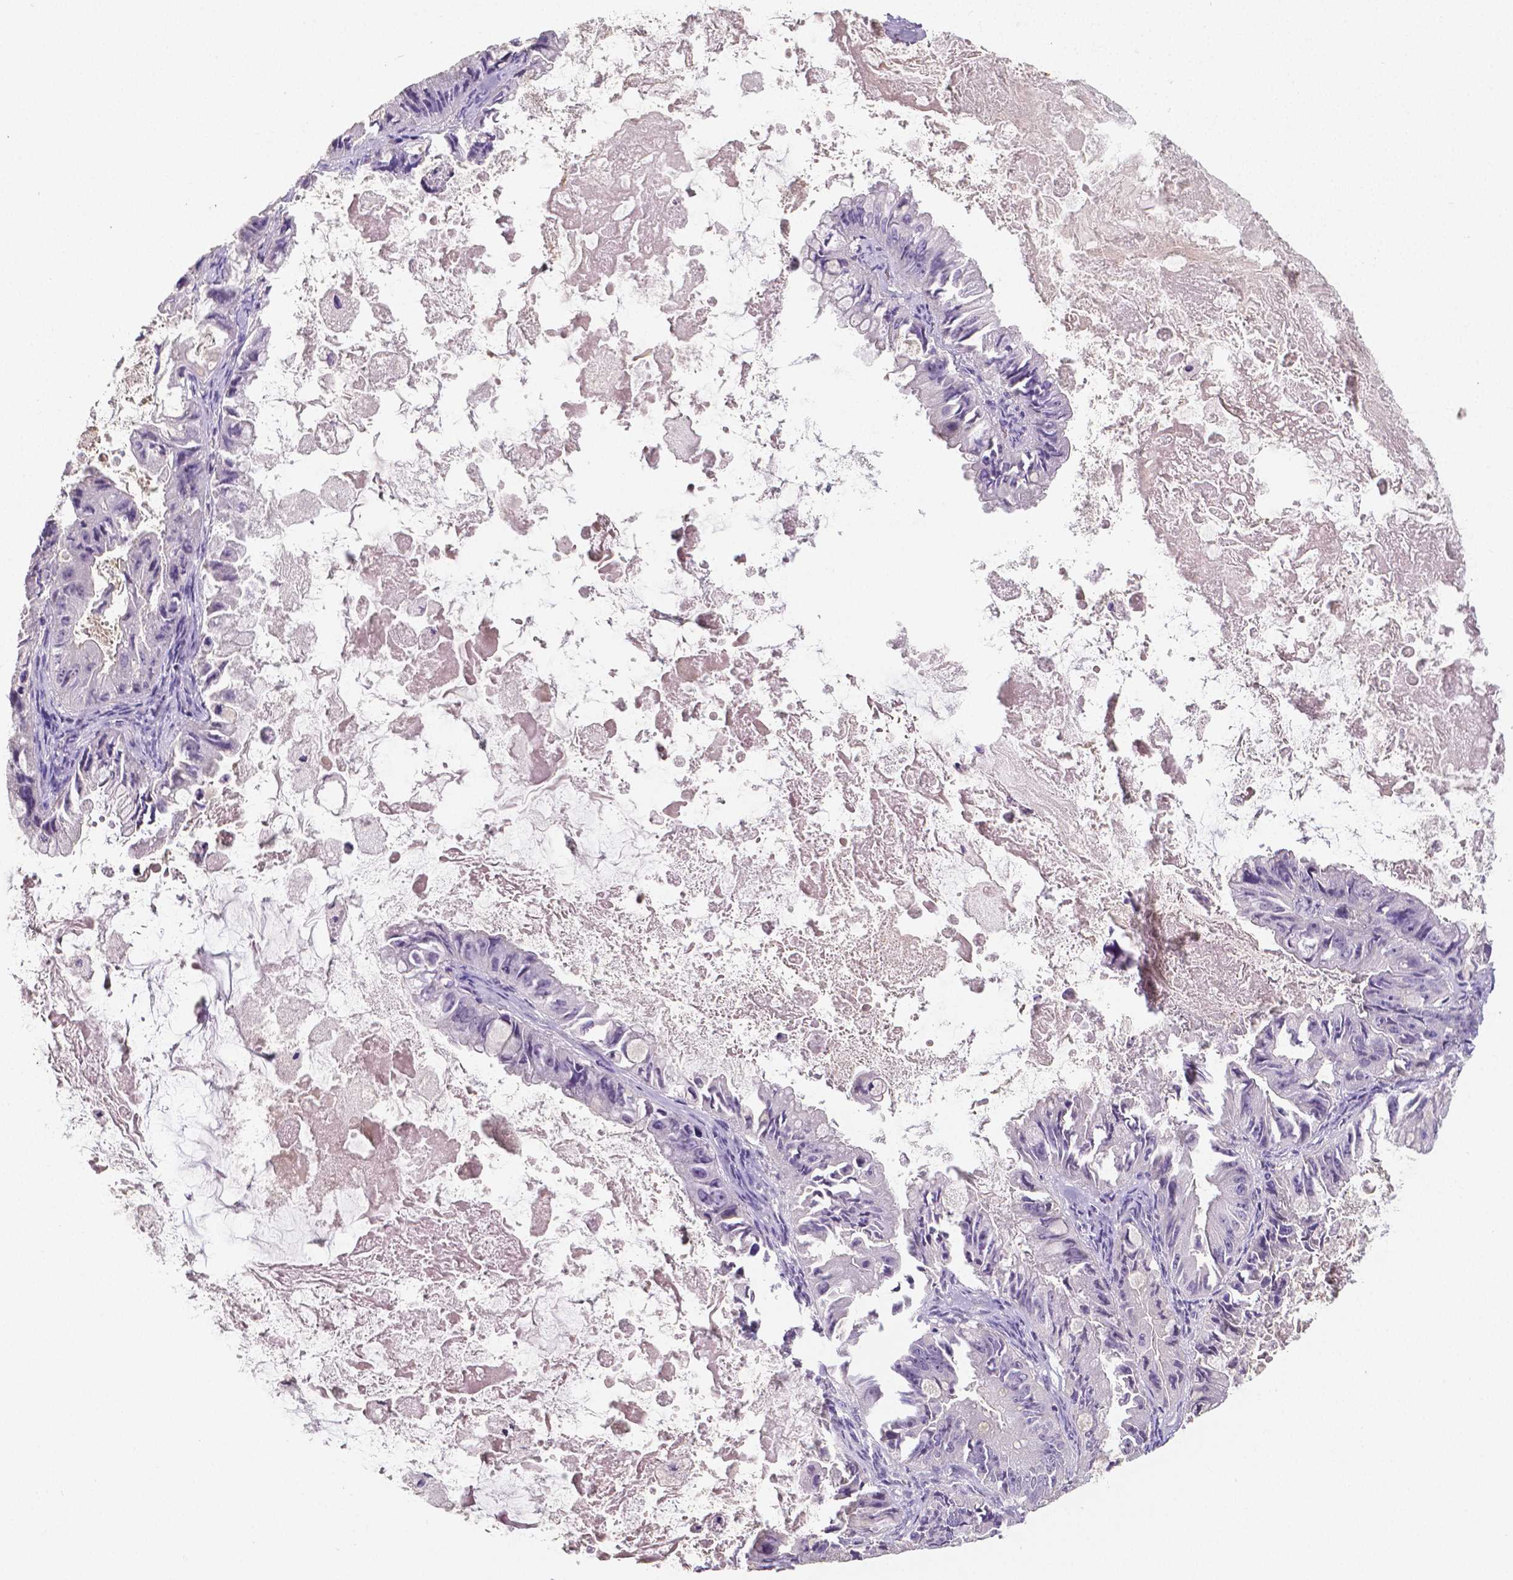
{"staining": {"intensity": "negative", "quantity": "none", "location": "none"}, "tissue": "ovarian cancer", "cell_type": "Tumor cells", "image_type": "cancer", "snomed": [{"axis": "morphology", "description": "Cystadenocarcinoma, mucinous, NOS"}, {"axis": "topography", "description": "Ovary"}], "caption": "Immunohistochemistry (IHC) photomicrograph of neoplastic tissue: mucinous cystadenocarcinoma (ovarian) stained with DAB (3,3'-diaminobenzidine) reveals no significant protein expression in tumor cells.", "gene": "CRMP1", "patient": {"sex": "female", "age": 61}}